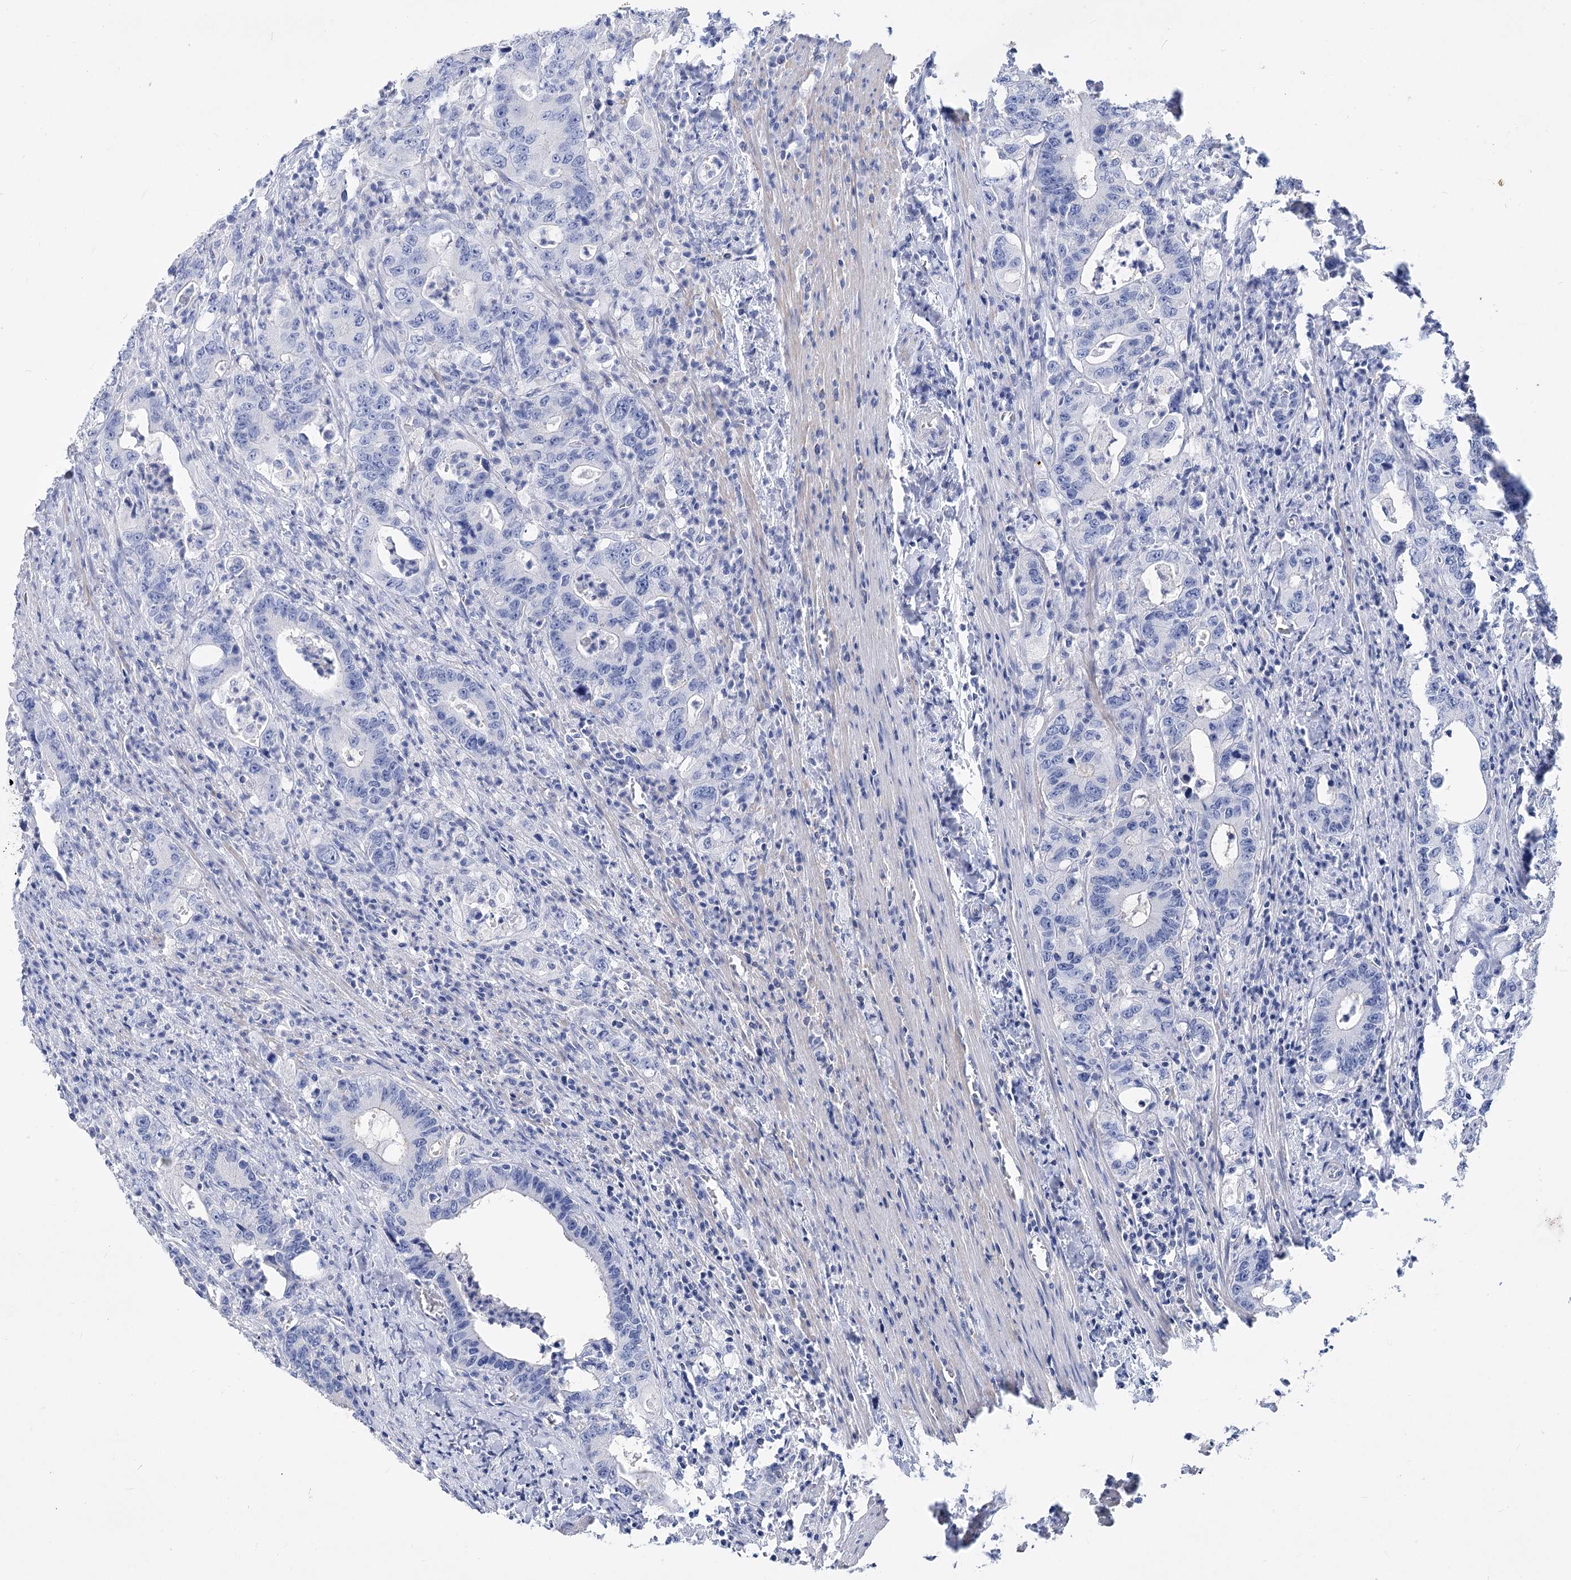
{"staining": {"intensity": "negative", "quantity": "none", "location": "none"}, "tissue": "colorectal cancer", "cell_type": "Tumor cells", "image_type": "cancer", "snomed": [{"axis": "morphology", "description": "Adenocarcinoma, NOS"}, {"axis": "topography", "description": "Colon"}], "caption": "Adenocarcinoma (colorectal) was stained to show a protein in brown. There is no significant staining in tumor cells.", "gene": "PCDHA1", "patient": {"sex": "female", "age": 75}}